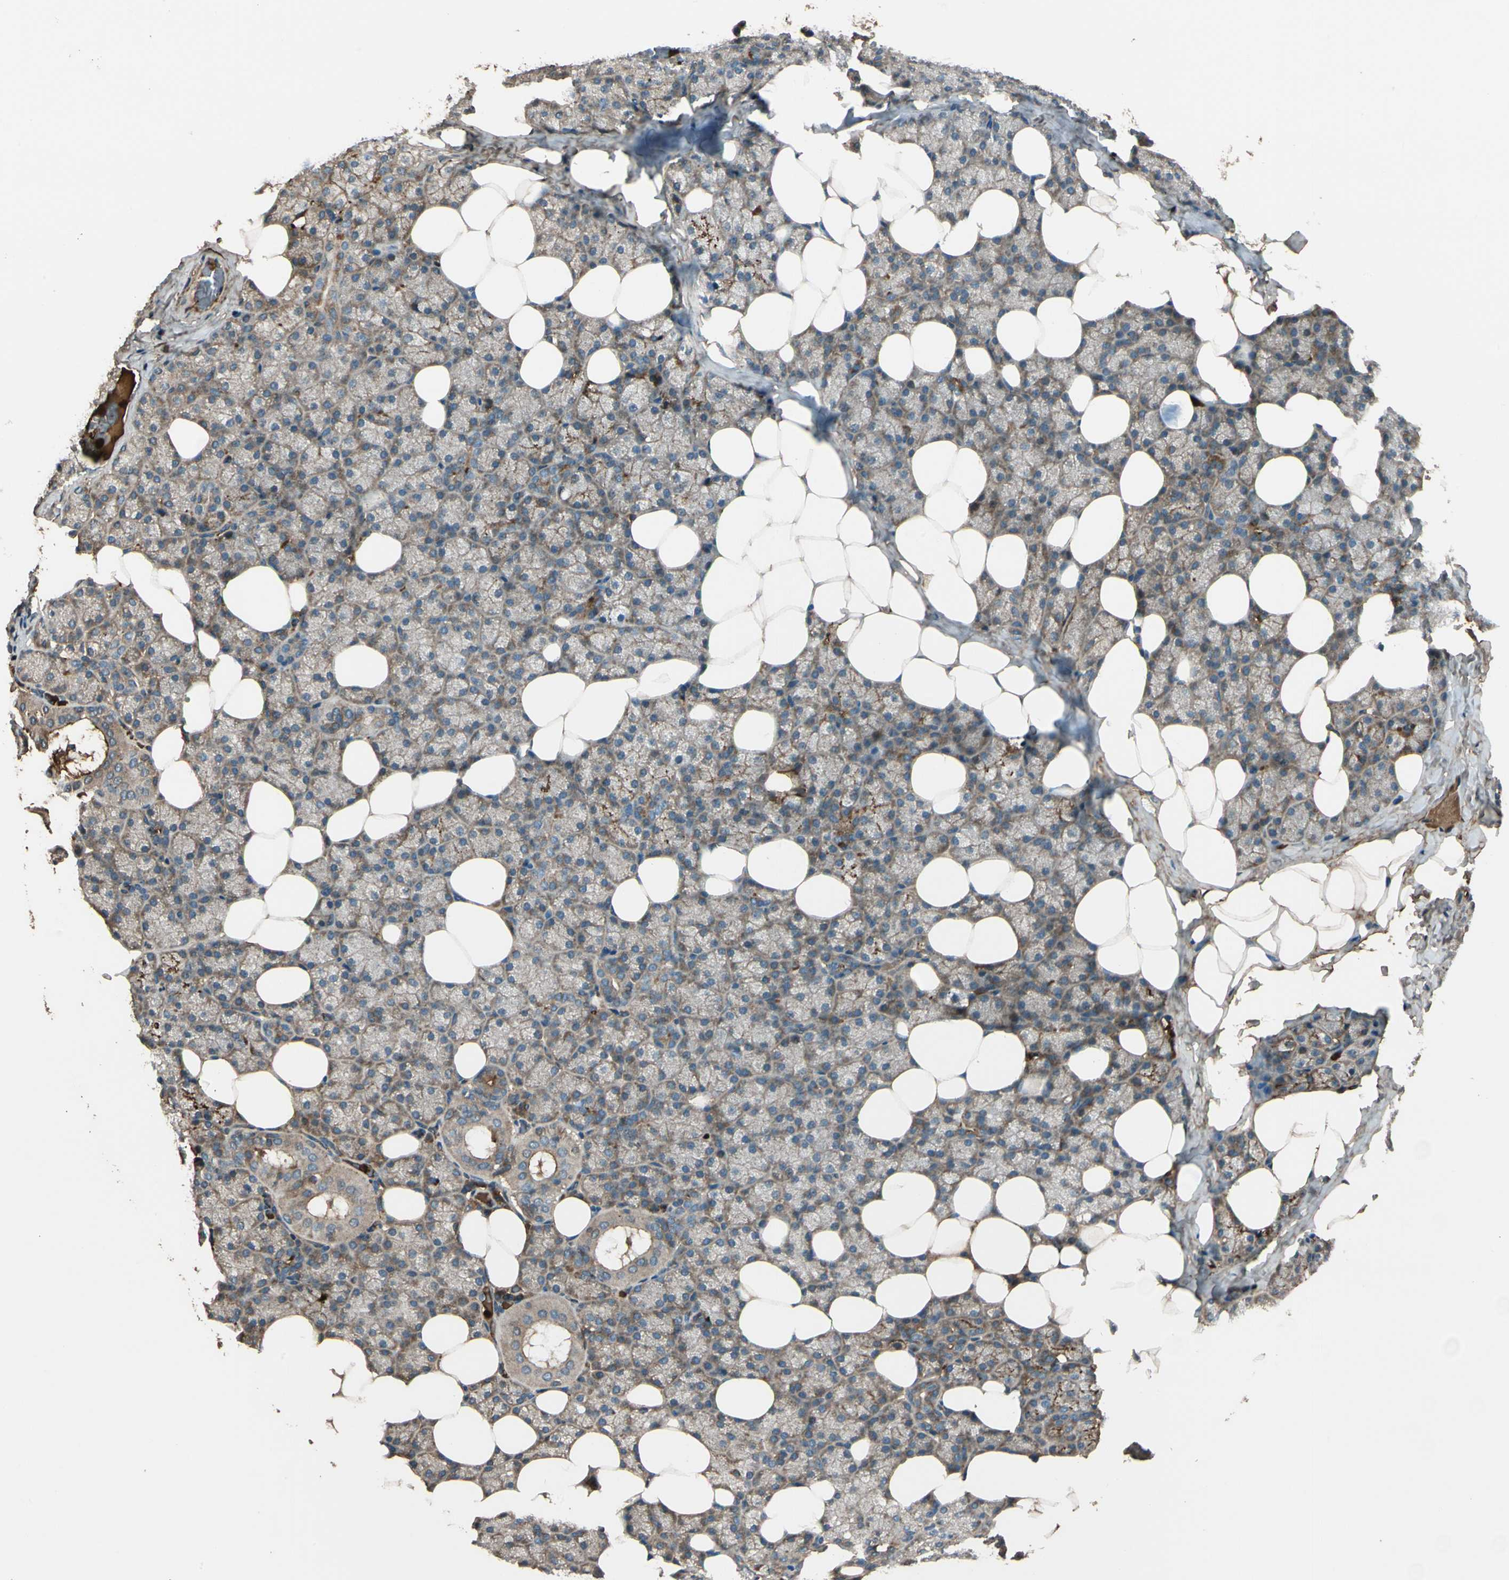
{"staining": {"intensity": "moderate", "quantity": "25%-75%", "location": "cytoplasmic/membranous"}, "tissue": "salivary gland", "cell_type": "Glandular cells", "image_type": "normal", "snomed": [{"axis": "morphology", "description": "Normal tissue, NOS"}, {"axis": "topography", "description": "Lymph node"}, {"axis": "topography", "description": "Salivary gland"}], "caption": "Human salivary gland stained with a protein marker exhibits moderate staining in glandular cells.", "gene": "STX11", "patient": {"sex": "male", "age": 8}}